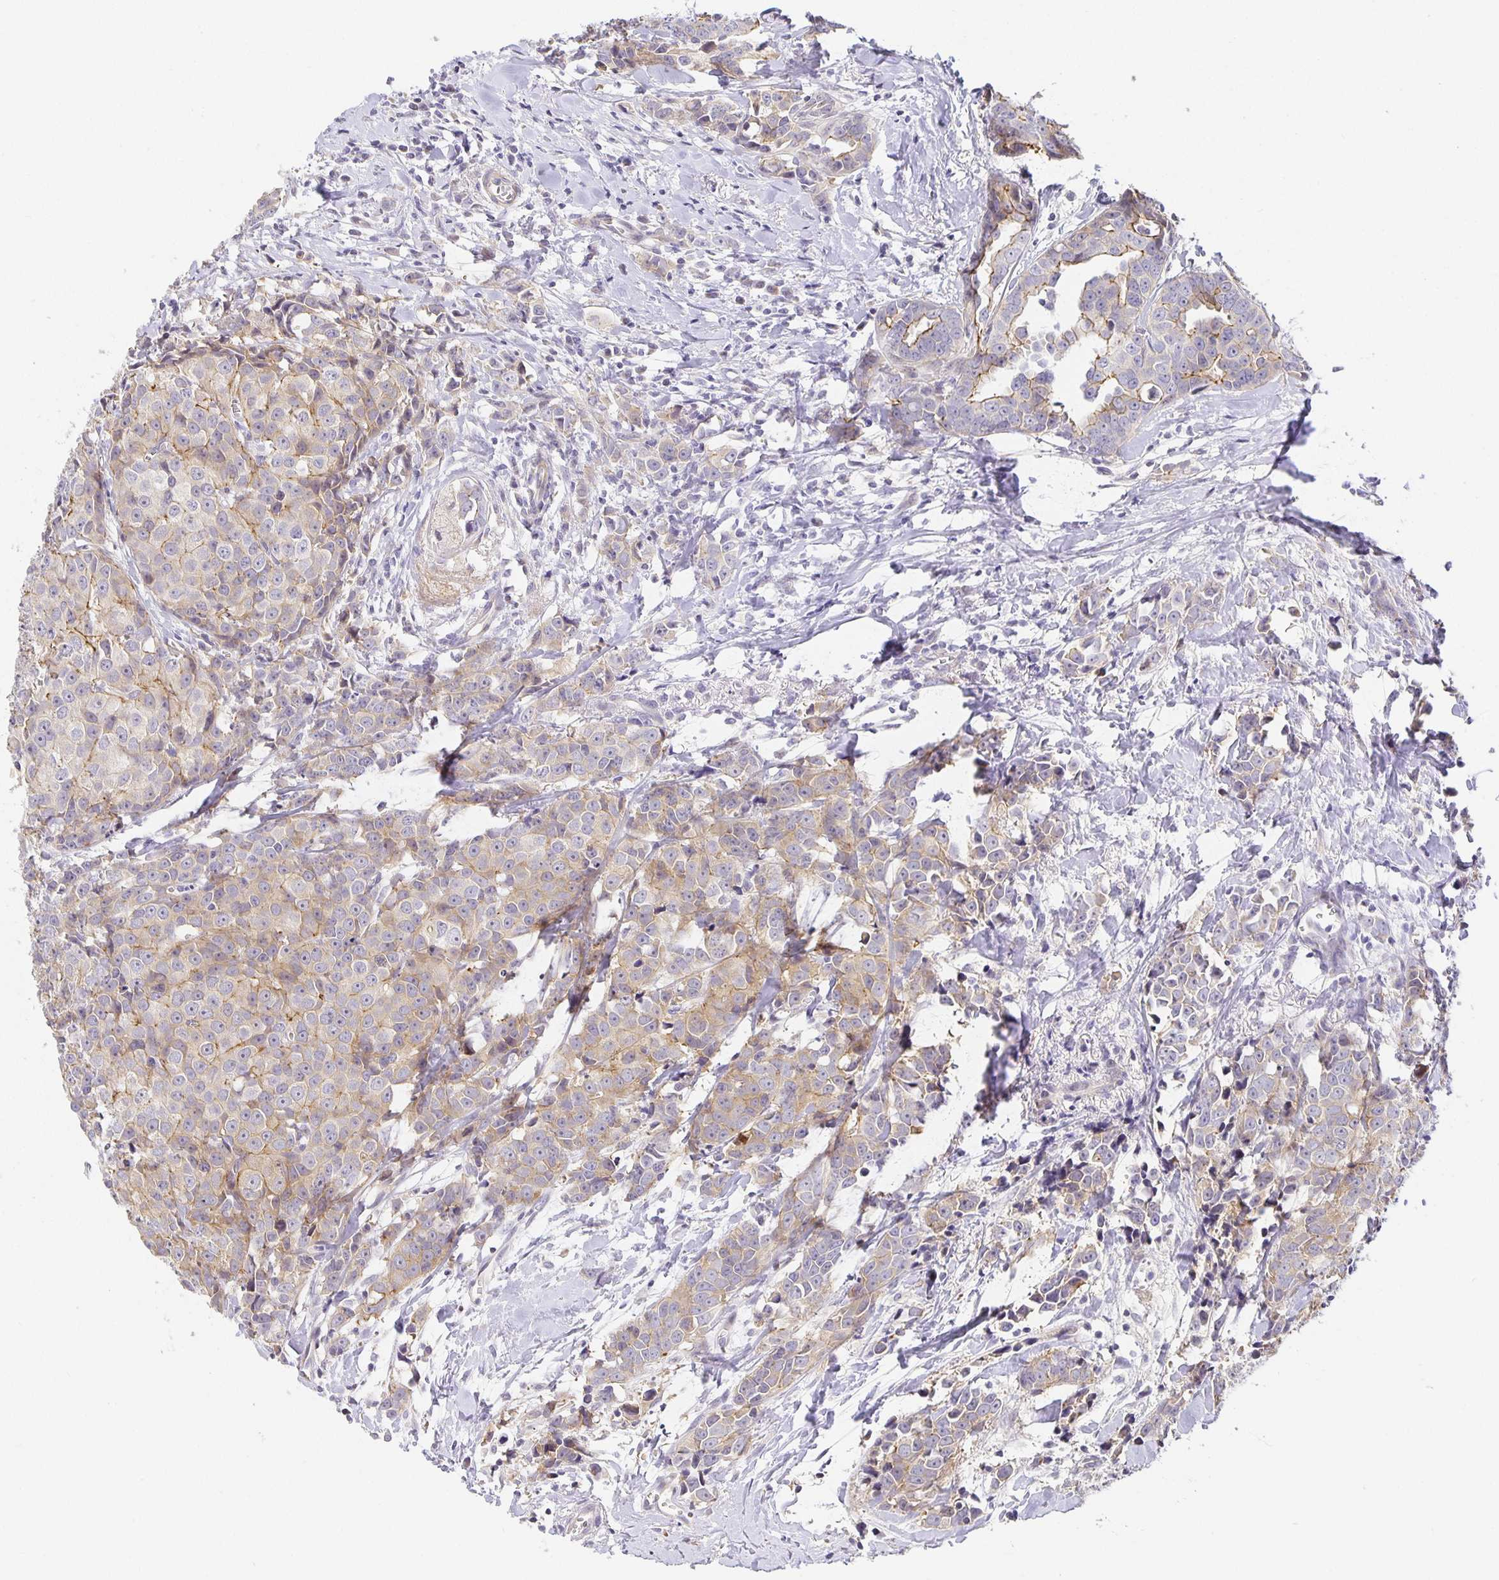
{"staining": {"intensity": "weak", "quantity": "25%-75%", "location": "cytoplasmic/membranous"}, "tissue": "breast cancer", "cell_type": "Tumor cells", "image_type": "cancer", "snomed": [{"axis": "morphology", "description": "Duct carcinoma"}, {"axis": "topography", "description": "Breast"}], "caption": "Protein staining by IHC displays weak cytoplasmic/membranous staining in about 25%-75% of tumor cells in infiltrating ductal carcinoma (breast).", "gene": "TJP3", "patient": {"sex": "female", "age": 80}}